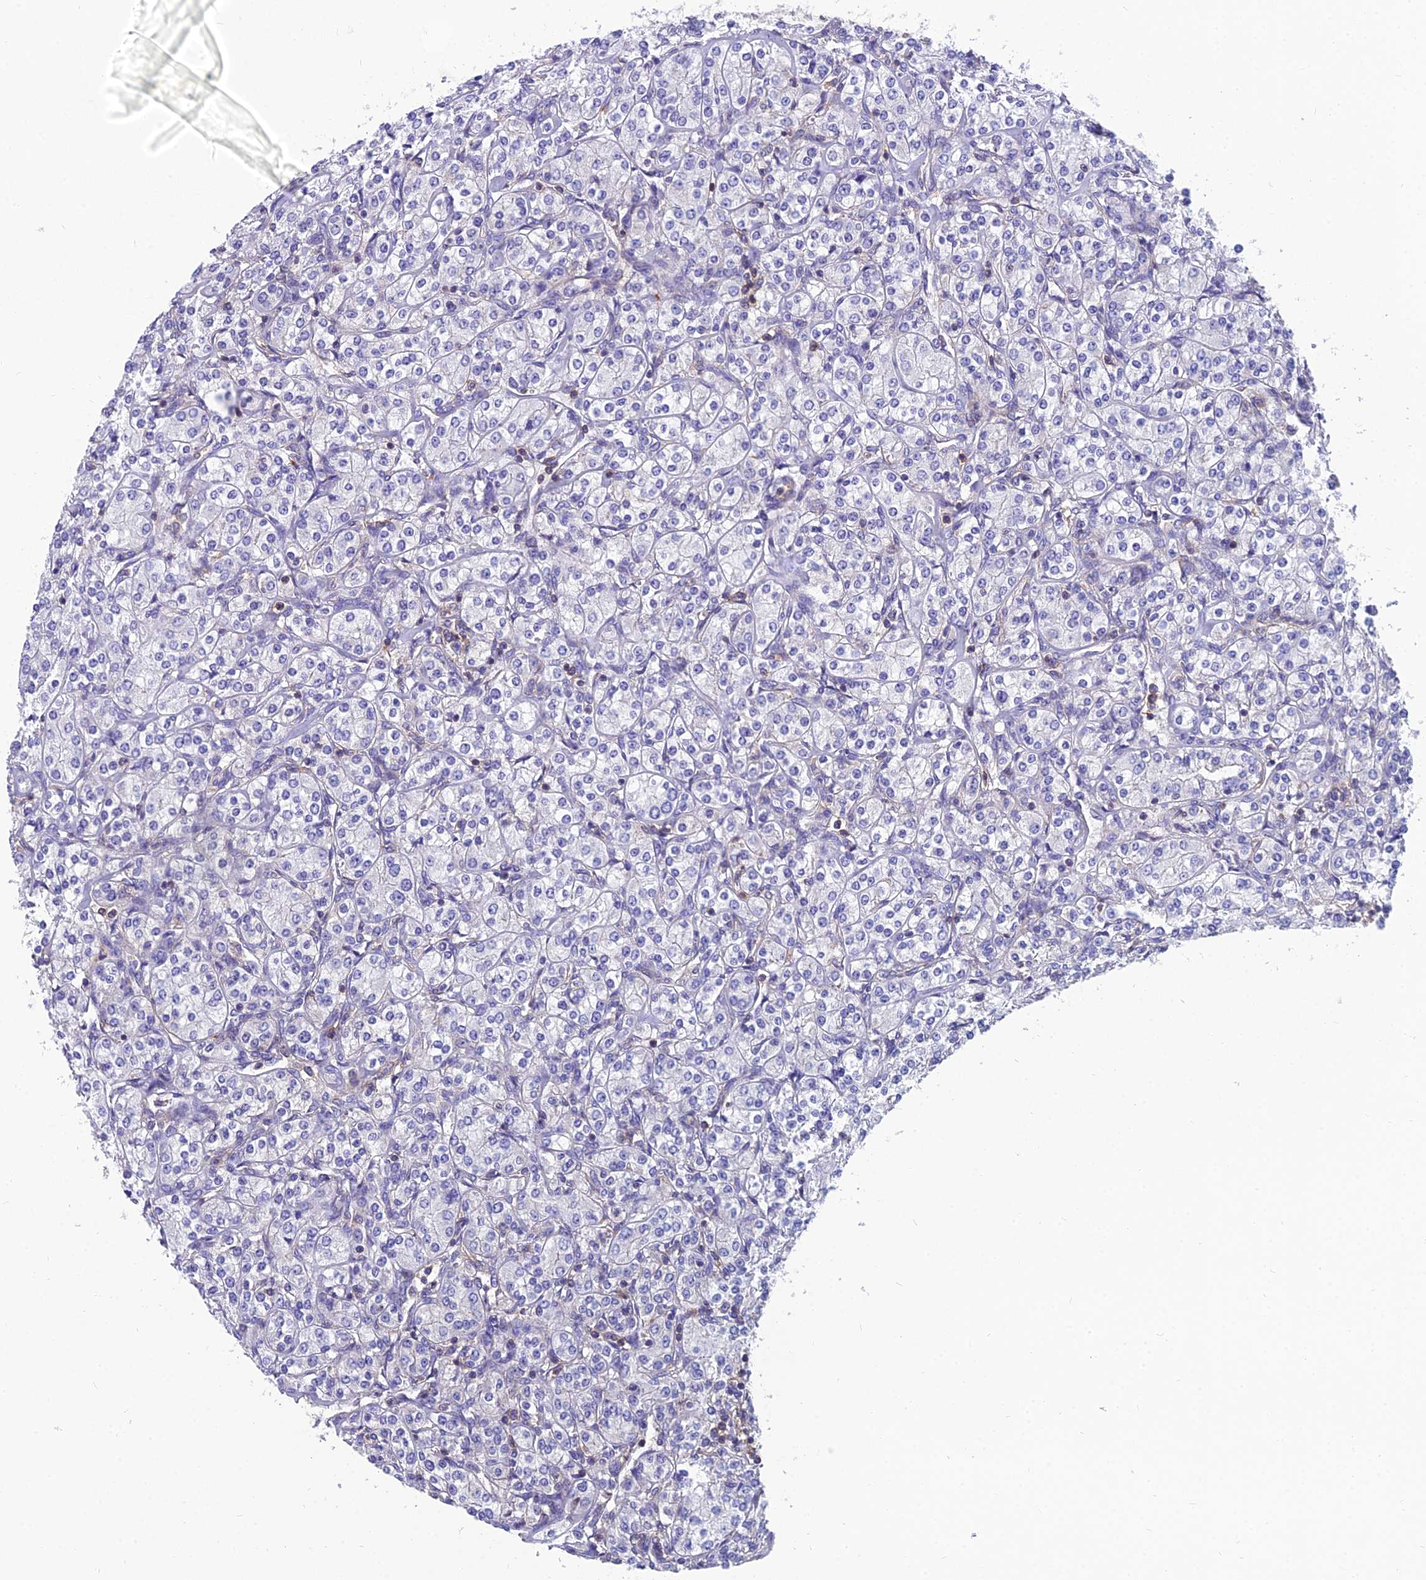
{"staining": {"intensity": "negative", "quantity": "none", "location": "none"}, "tissue": "renal cancer", "cell_type": "Tumor cells", "image_type": "cancer", "snomed": [{"axis": "morphology", "description": "Adenocarcinoma, NOS"}, {"axis": "topography", "description": "Kidney"}], "caption": "Tumor cells show no significant positivity in renal cancer (adenocarcinoma). (Stains: DAB (3,3'-diaminobenzidine) immunohistochemistry with hematoxylin counter stain, Microscopy: brightfield microscopy at high magnification).", "gene": "PPP1R18", "patient": {"sex": "male", "age": 77}}